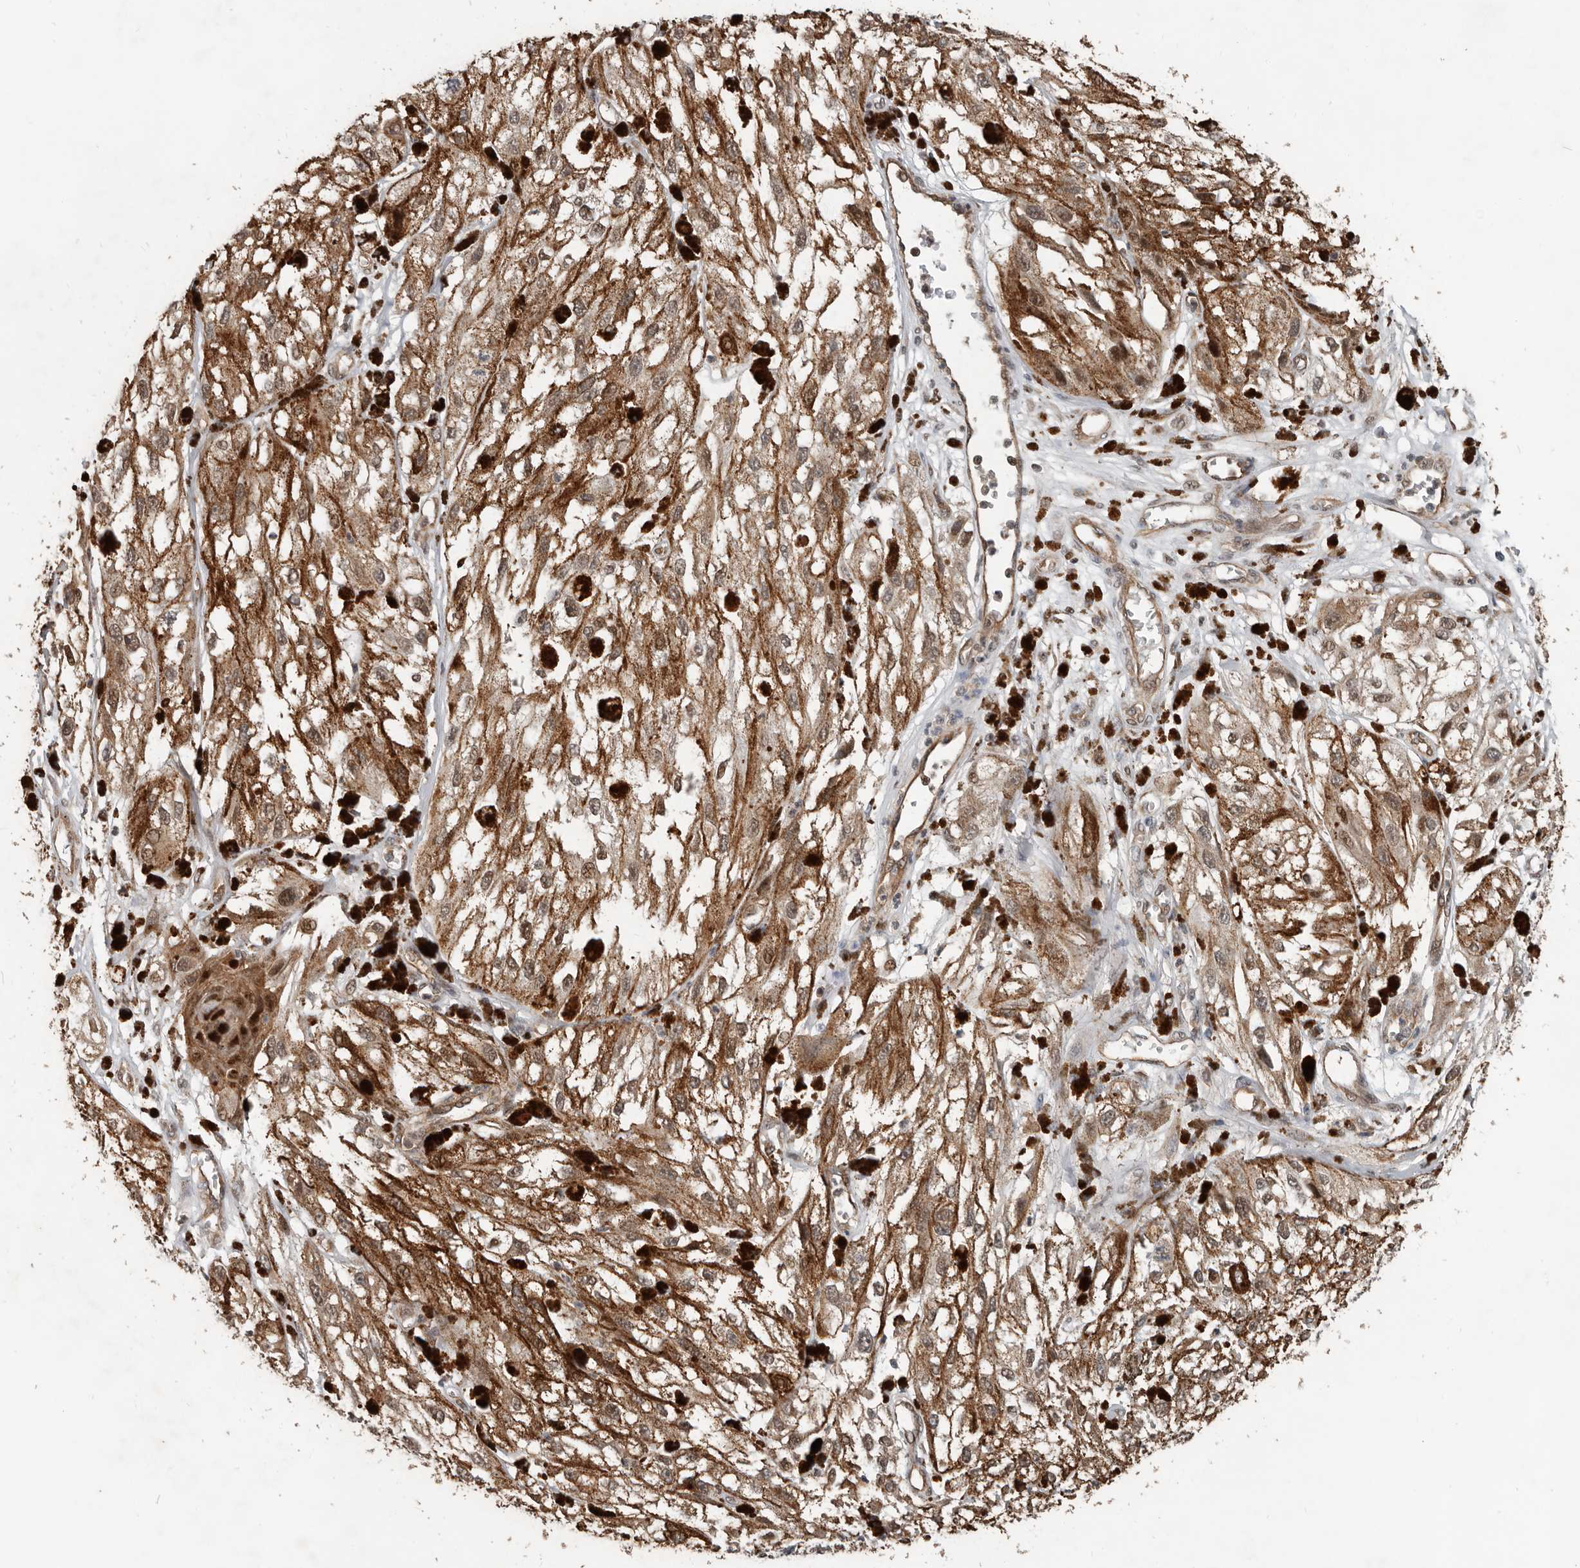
{"staining": {"intensity": "moderate", "quantity": ">75%", "location": "cytoplasmic/membranous,nuclear"}, "tissue": "melanoma", "cell_type": "Tumor cells", "image_type": "cancer", "snomed": [{"axis": "morphology", "description": "Malignant melanoma, NOS"}, {"axis": "topography", "description": "Skin"}], "caption": "Melanoma stained with DAB (3,3'-diaminobenzidine) IHC displays medium levels of moderate cytoplasmic/membranous and nuclear positivity in approximately >75% of tumor cells. Ihc stains the protein of interest in brown and the nuclei are stained blue.", "gene": "YOD1", "patient": {"sex": "male", "age": 88}}